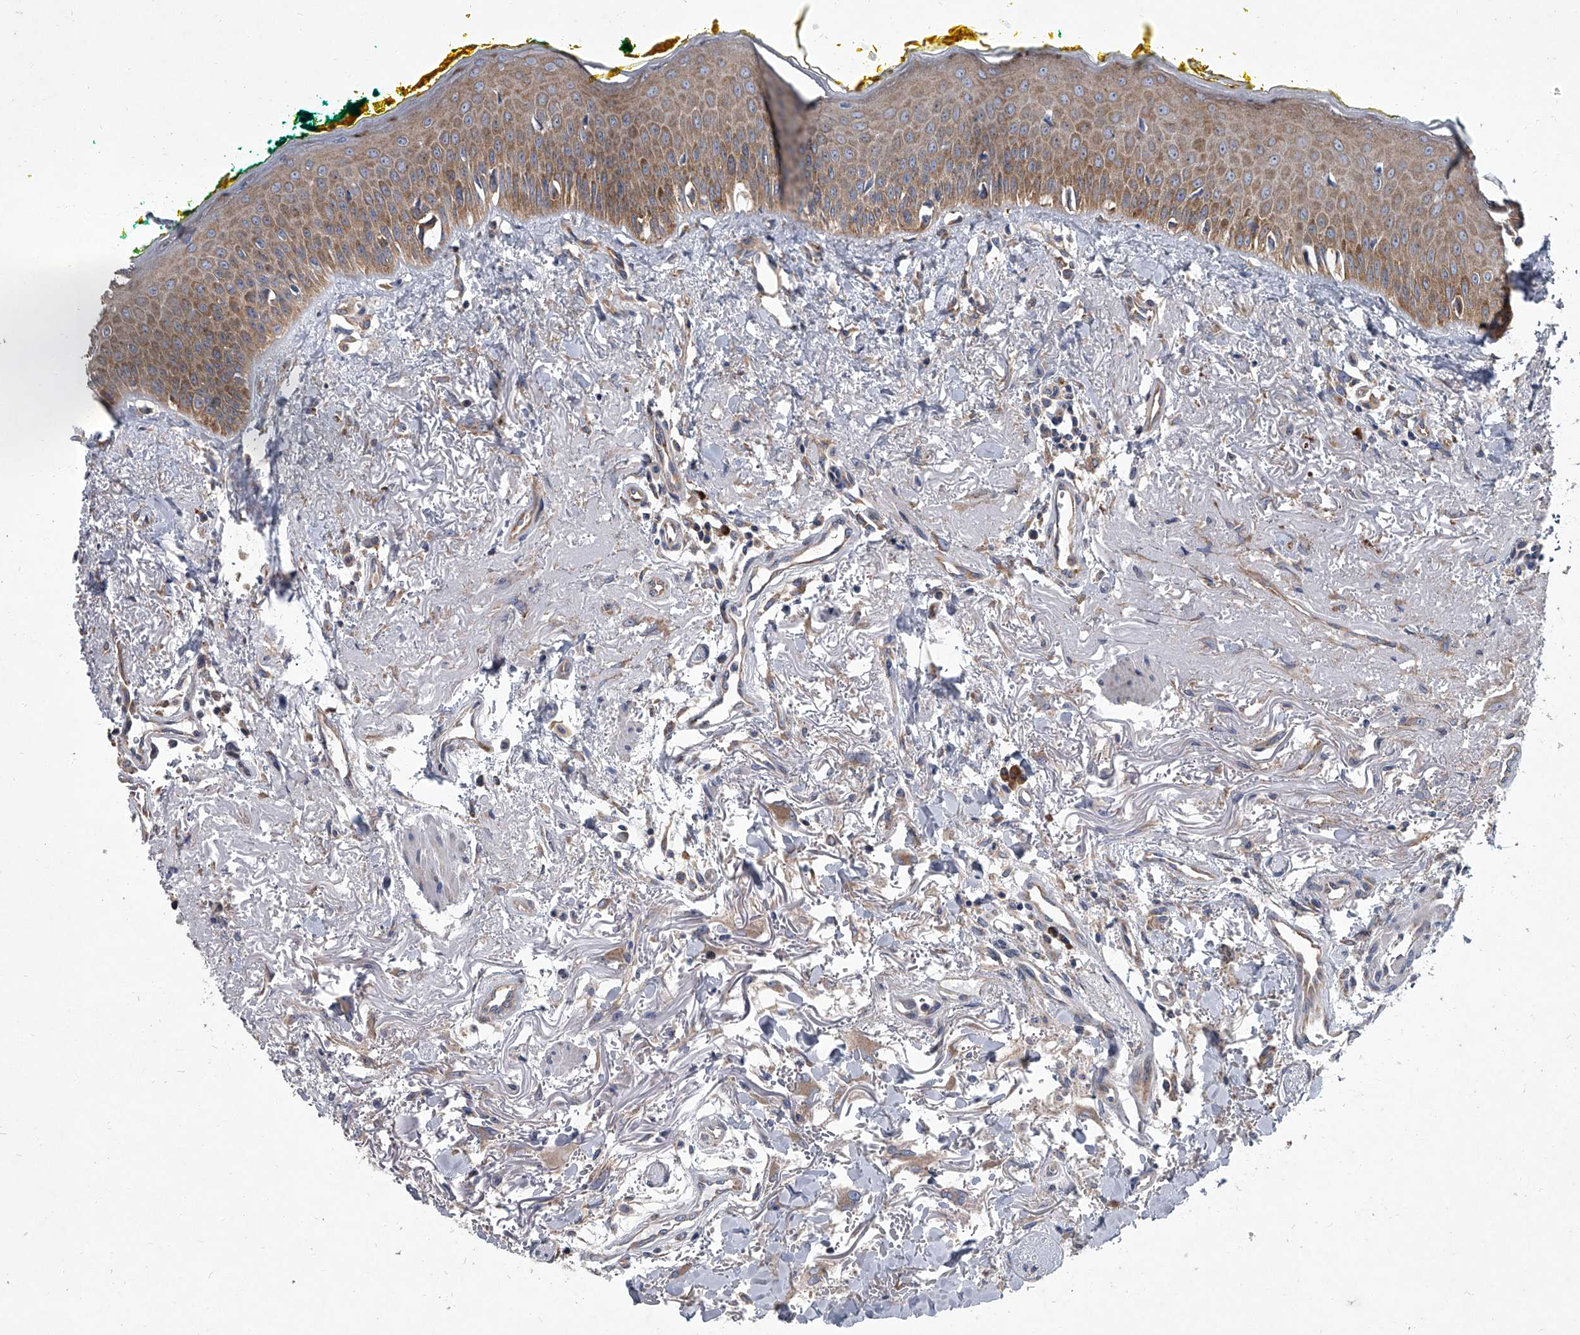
{"staining": {"intensity": "moderate", "quantity": ">75%", "location": "cytoplasmic/membranous"}, "tissue": "oral mucosa", "cell_type": "Squamous epithelial cells", "image_type": "normal", "snomed": [{"axis": "morphology", "description": "Normal tissue, NOS"}, {"axis": "topography", "description": "Oral tissue"}], "caption": "IHC photomicrograph of normal oral mucosa: oral mucosa stained using immunohistochemistry (IHC) displays medium levels of moderate protein expression localized specifically in the cytoplasmic/membranous of squamous epithelial cells, appearing as a cytoplasmic/membranous brown color.", "gene": "EIF2S2", "patient": {"sex": "female", "age": 70}}